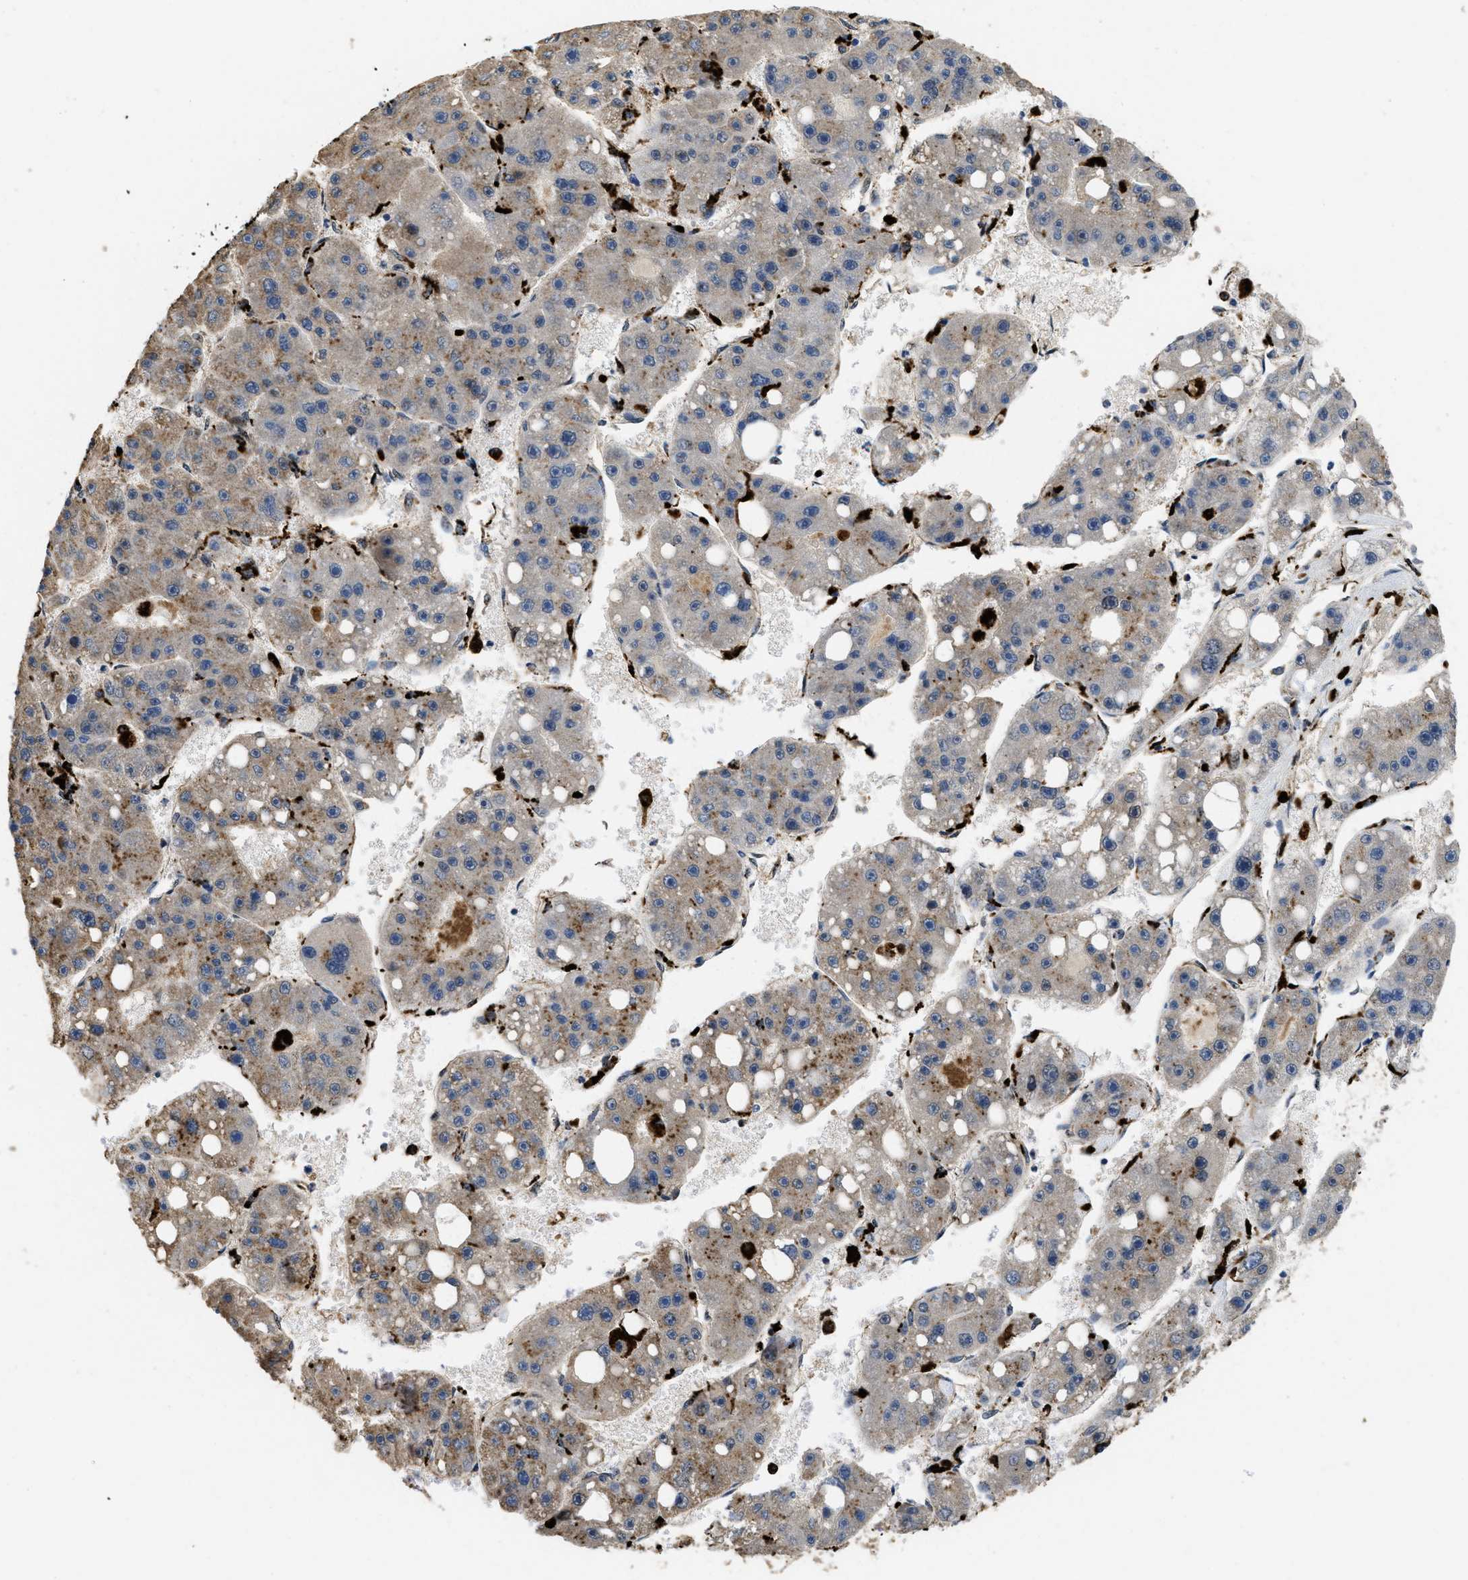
{"staining": {"intensity": "moderate", "quantity": "<25%", "location": "cytoplasmic/membranous"}, "tissue": "liver cancer", "cell_type": "Tumor cells", "image_type": "cancer", "snomed": [{"axis": "morphology", "description": "Carcinoma, Hepatocellular, NOS"}, {"axis": "topography", "description": "Liver"}], "caption": "IHC of human liver cancer displays low levels of moderate cytoplasmic/membranous staining in approximately <25% of tumor cells. (IHC, brightfield microscopy, high magnification).", "gene": "BMPR2", "patient": {"sex": "female", "age": 61}}